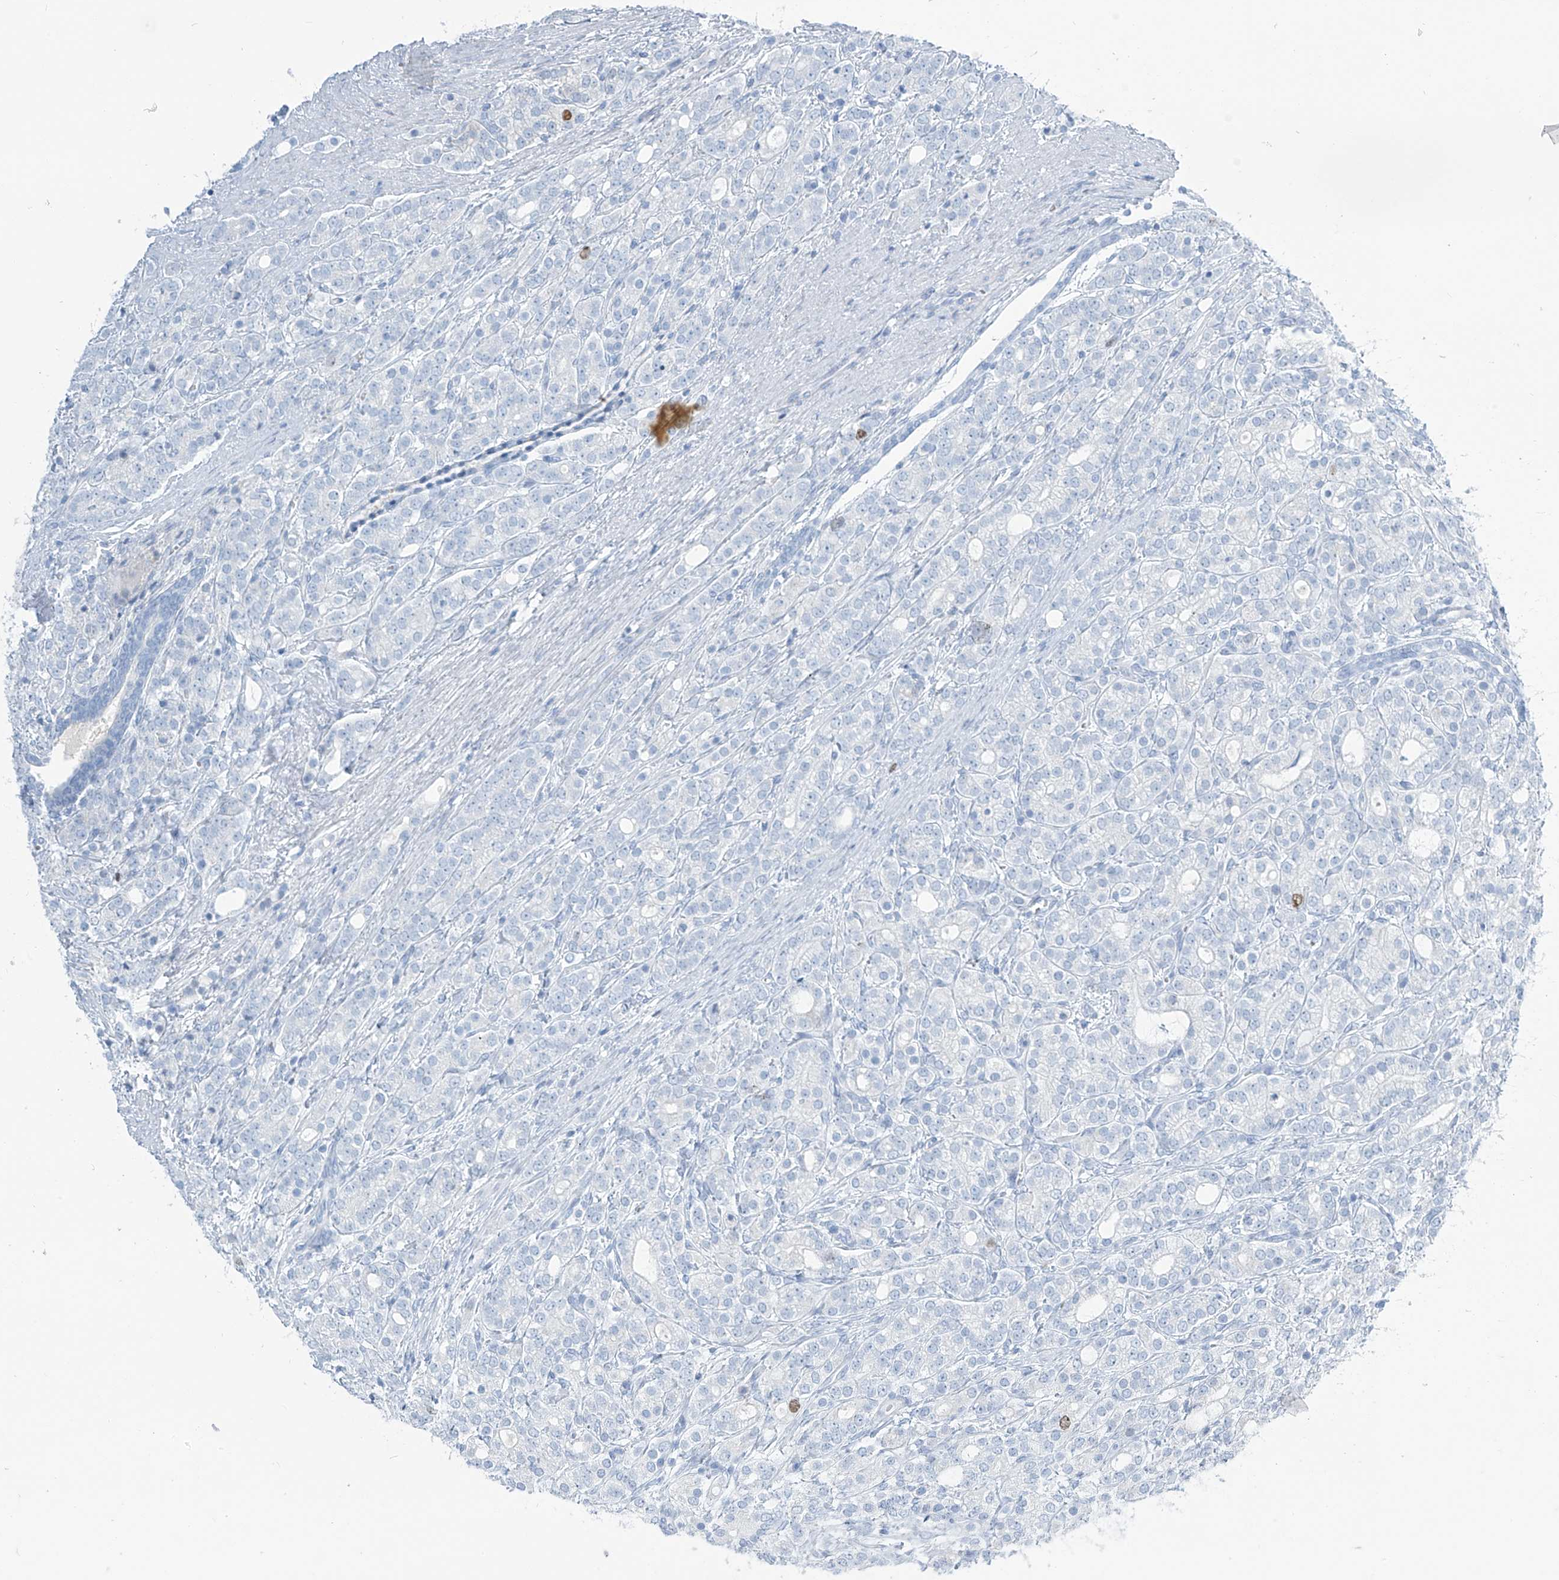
{"staining": {"intensity": "moderate", "quantity": "<25%", "location": "nuclear"}, "tissue": "prostate cancer", "cell_type": "Tumor cells", "image_type": "cancer", "snomed": [{"axis": "morphology", "description": "Adenocarcinoma, High grade"}, {"axis": "topography", "description": "Prostate"}], "caption": "Immunohistochemistry histopathology image of neoplastic tissue: human prostate cancer stained using immunohistochemistry (IHC) exhibits low levels of moderate protein expression localized specifically in the nuclear of tumor cells, appearing as a nuclear brown color.", "gene": "SGO2", "patient": {"sex": "male", "age": 57}}